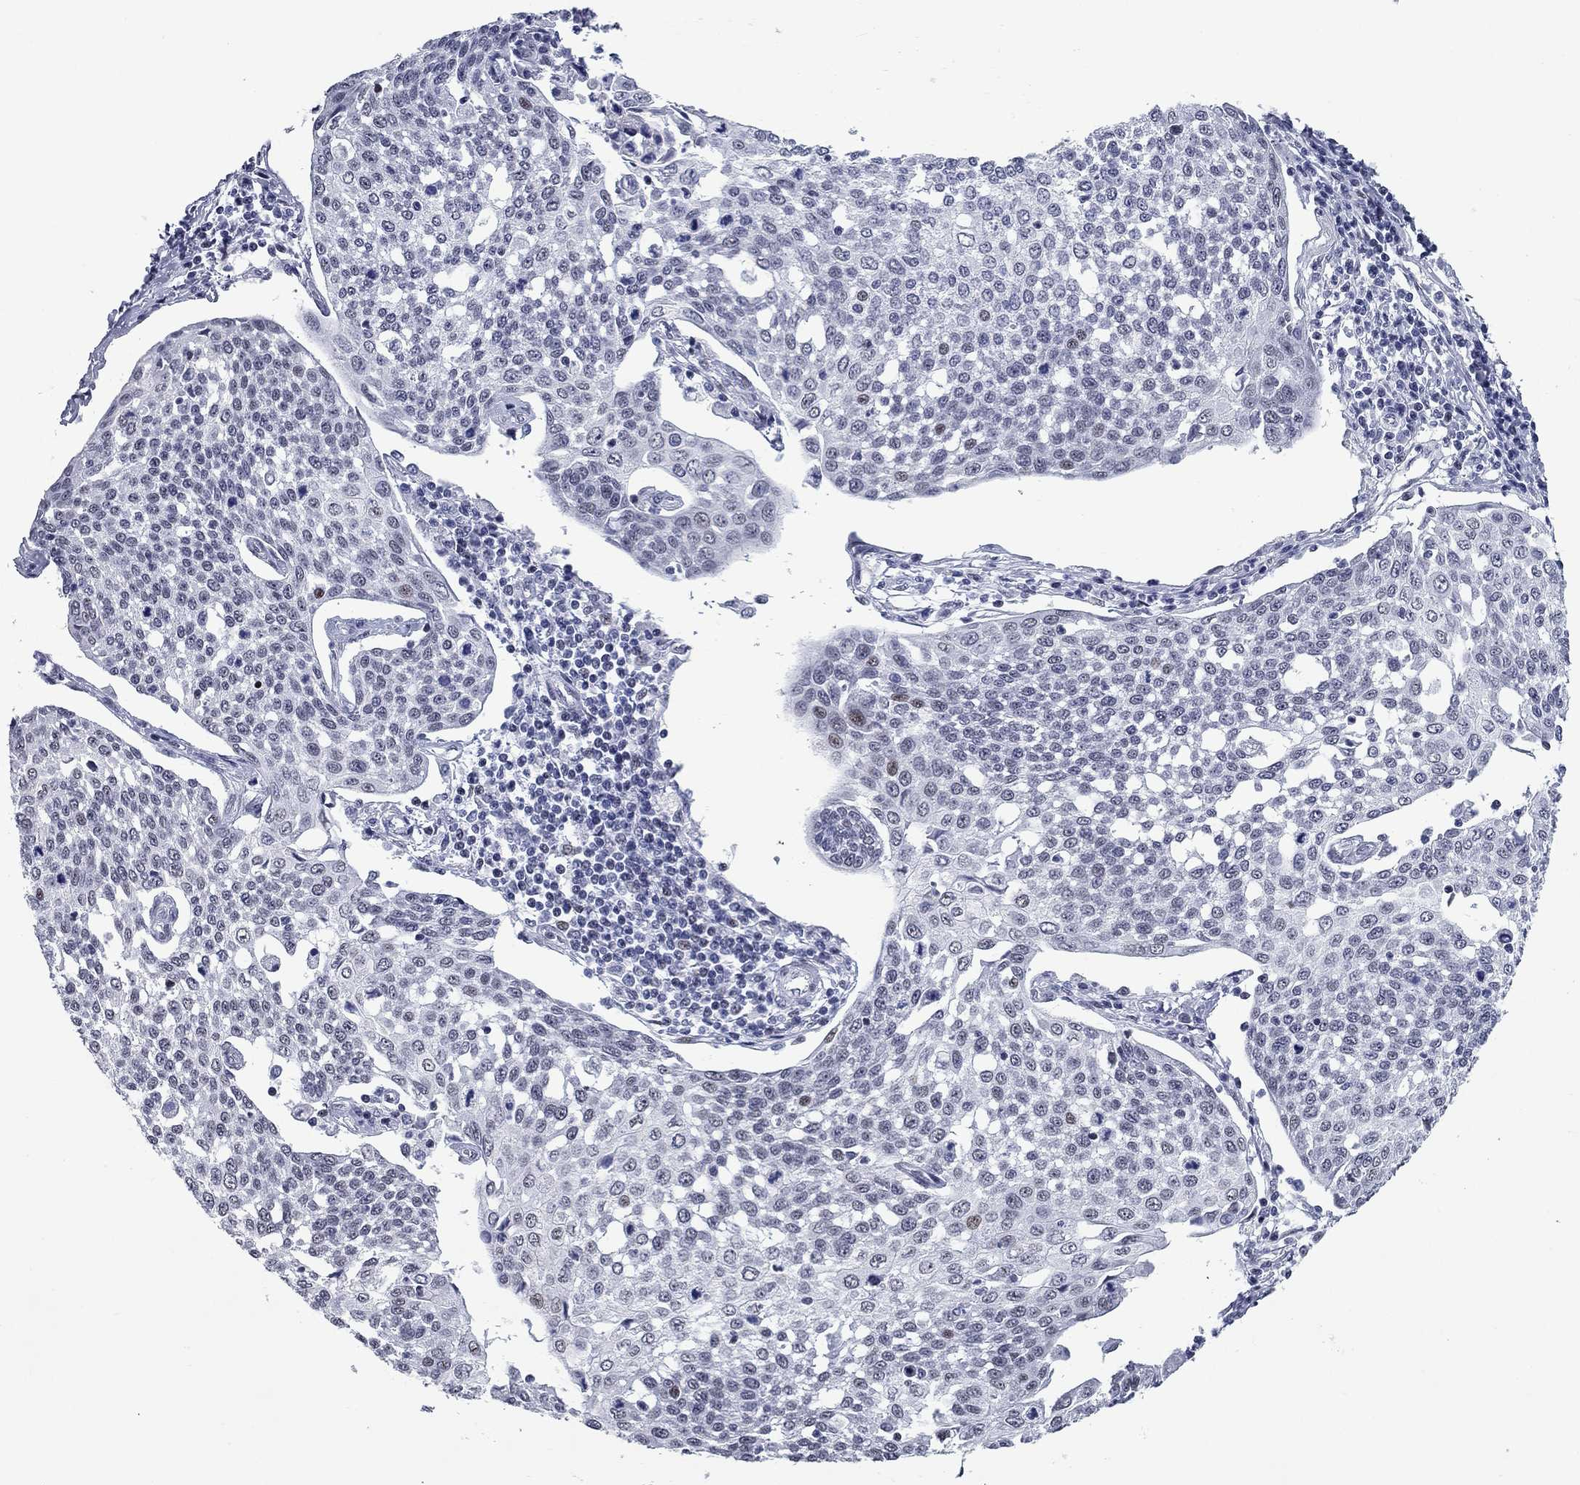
{"staining": {"intensity": "weak", "quantity": "<25%", "location": "nuclear"}, "tissue": "cervical cancer", "cell_type": "Tumor cells", "image_type": "cancer", "snomed": [{"axis": "morphology", "description": "Squamous cell carcinoma, NOS"}, {"axis": "topography", "description": "Cervix"}], "caption": "DAB (3,3'-diaminobenzidine) immunohistochemical staining of cervical cancer shows no significant expression in tumor cells. Brightfield microscopy of IHC stained with DAB (3,3'-diaminobenzidine) (brown) and hematoxylin (blue), captured at high magnification.", "gene": "ASF1B", "patient": {"sex": "female", "age": 34}}